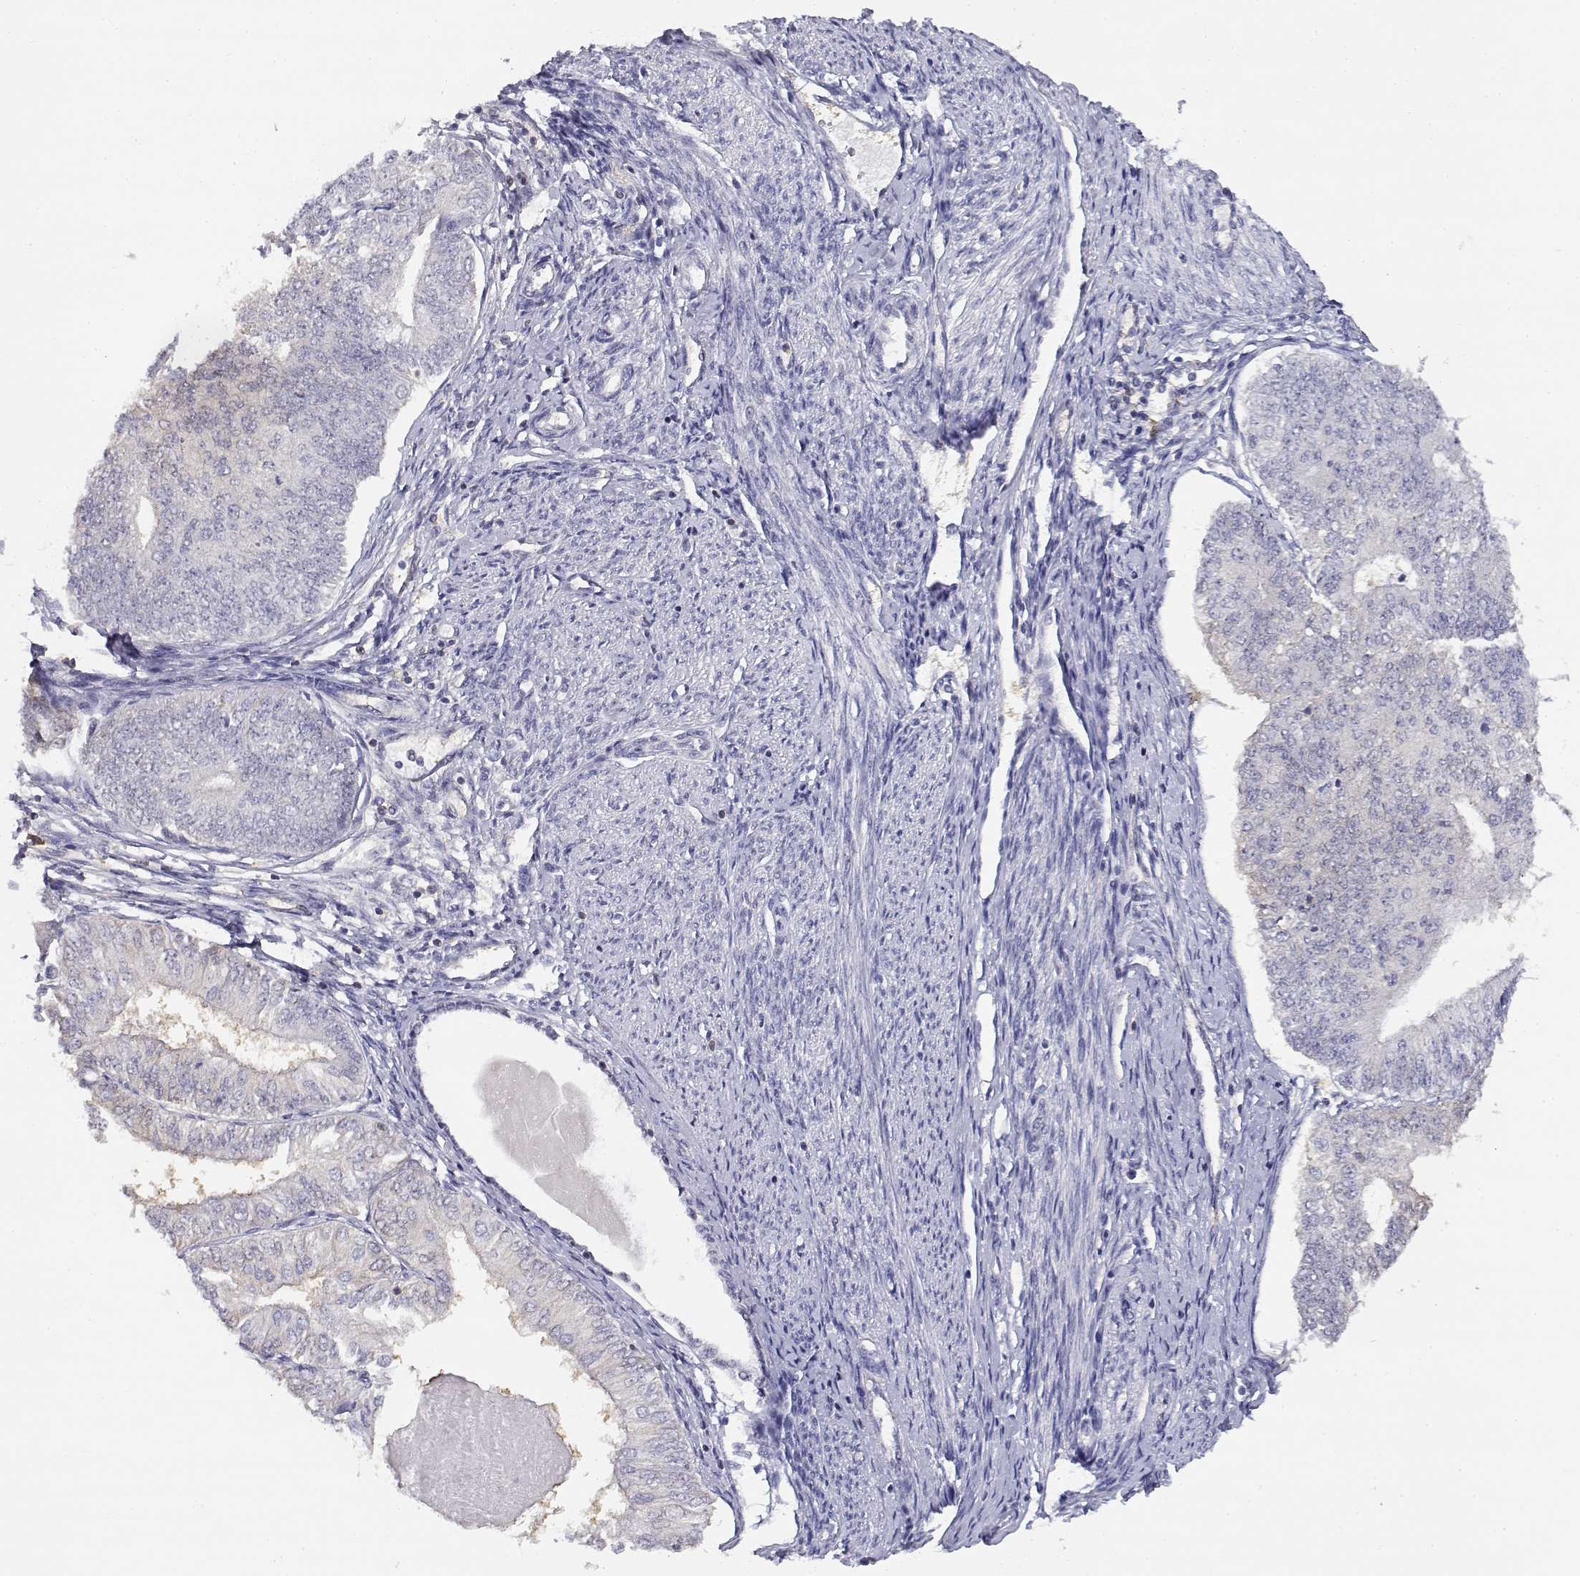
{"staining": {"intensity": "weak", "quantity": "<25%", "location": "cytoplasmic/membranous"}, "tissue": "endometrial cancer", "cell_type": "Tumor cells", "image_type": "cancer", "snomed": [{"axis": "morphology", "description": "Adenocarcinoma, NOS"}, {"axis": "topography", "description": "Endometrium"}], "caption": "Tumor cells are negative for protein expression in human adenocarcinoma (endometrial). Brightfield microscopy of IHC stained with DAB (brown) and hematoxylin (blue), captured at high magnification.", "gene": "ADA", "patient": {"sex": "female", "age": 58}}